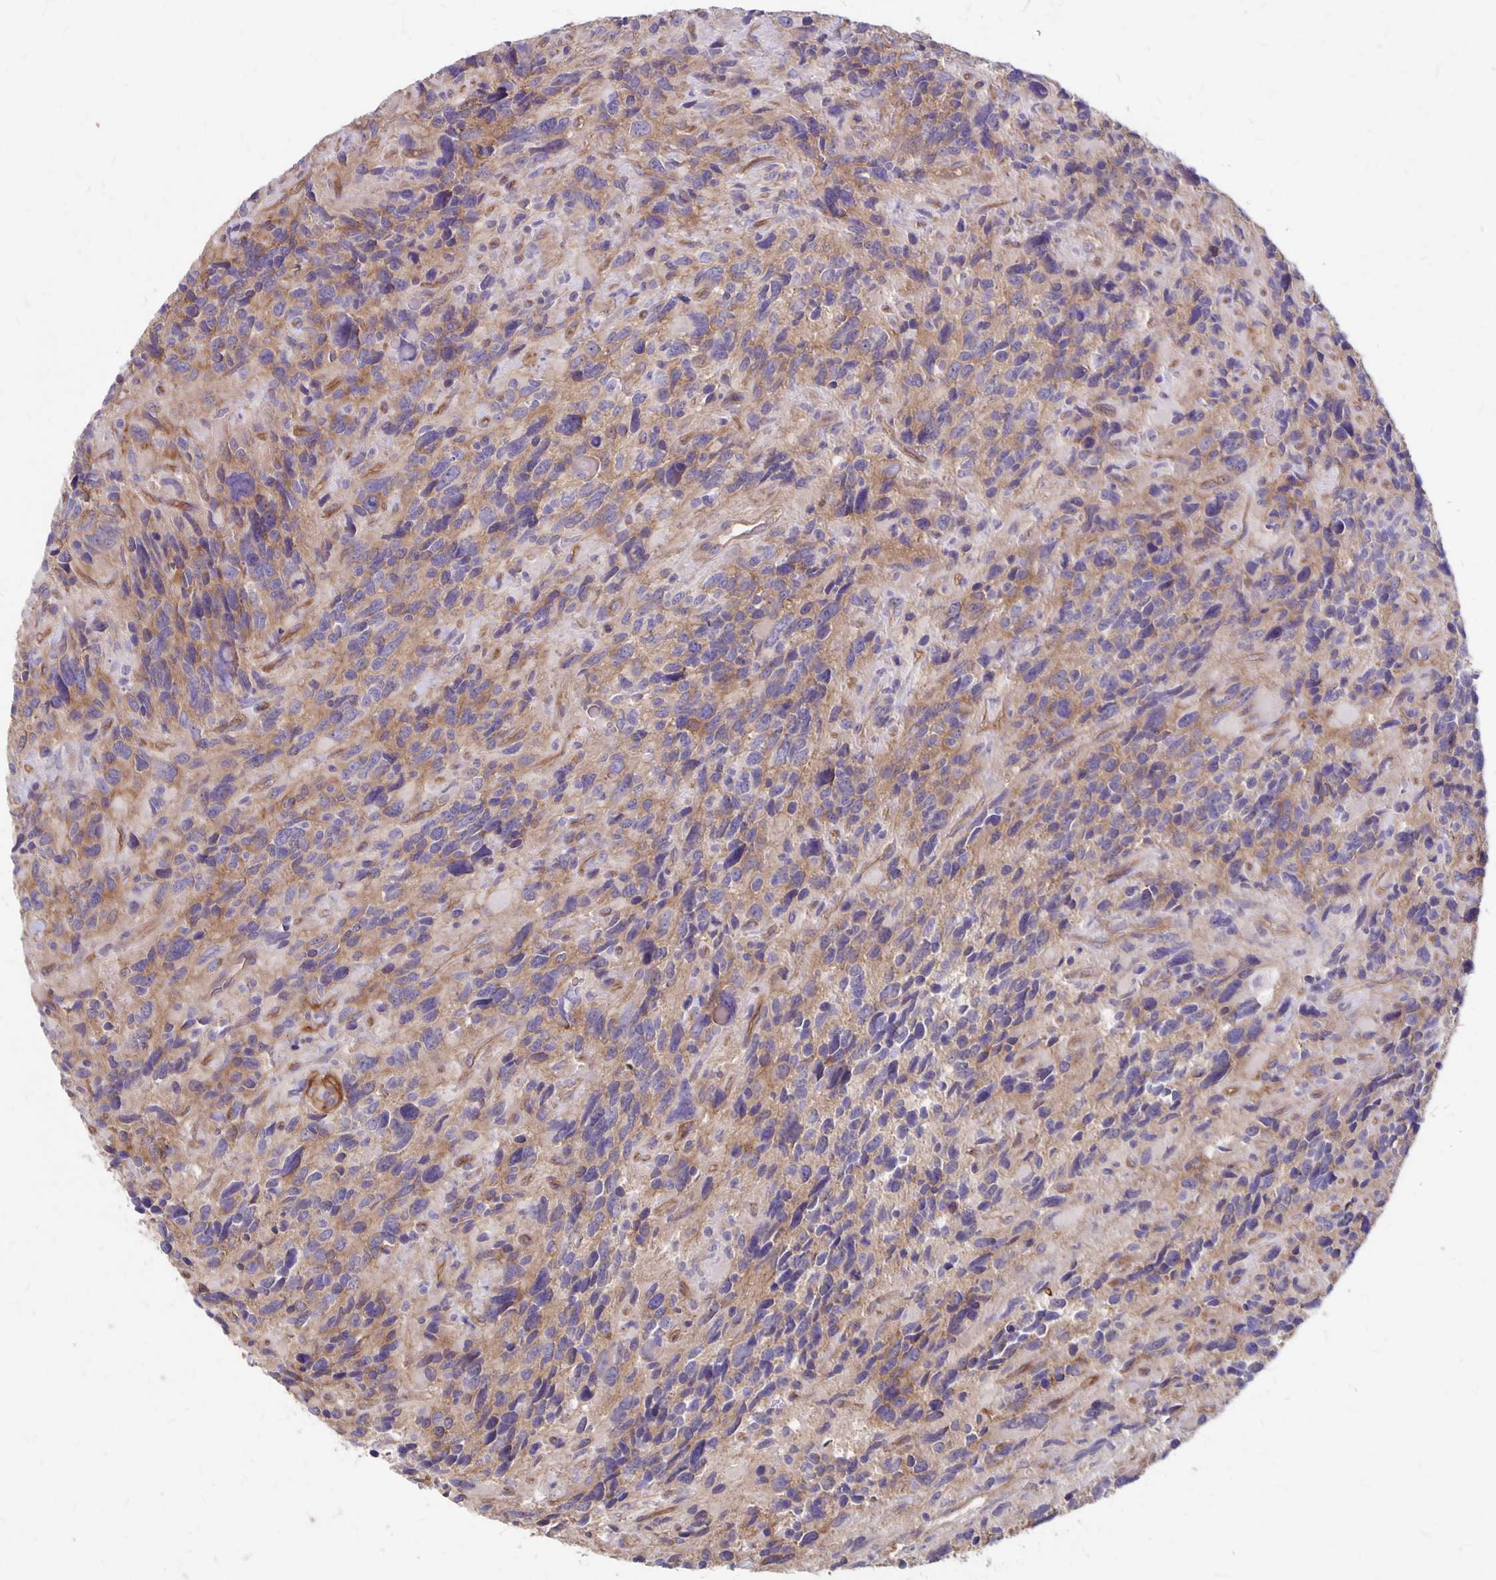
{"staining": {"intensity": "negative", "quantity": "none", "location": "none"}, "tissue": "glioma", "cell_type": "Tumor cells", "image_type": "cancer", "snomed": [{"axis": "morphology", "description": "Glioma, malignant, High grade"}, {"axis": "topography", "description": "Brain"}], "caption": "DAB immunohistochemical staining of glioma demonstrates no significant positivity in tumor cells.", "gene": "PPP1R3E", "patient": {"sex": "male", "age": 46}}